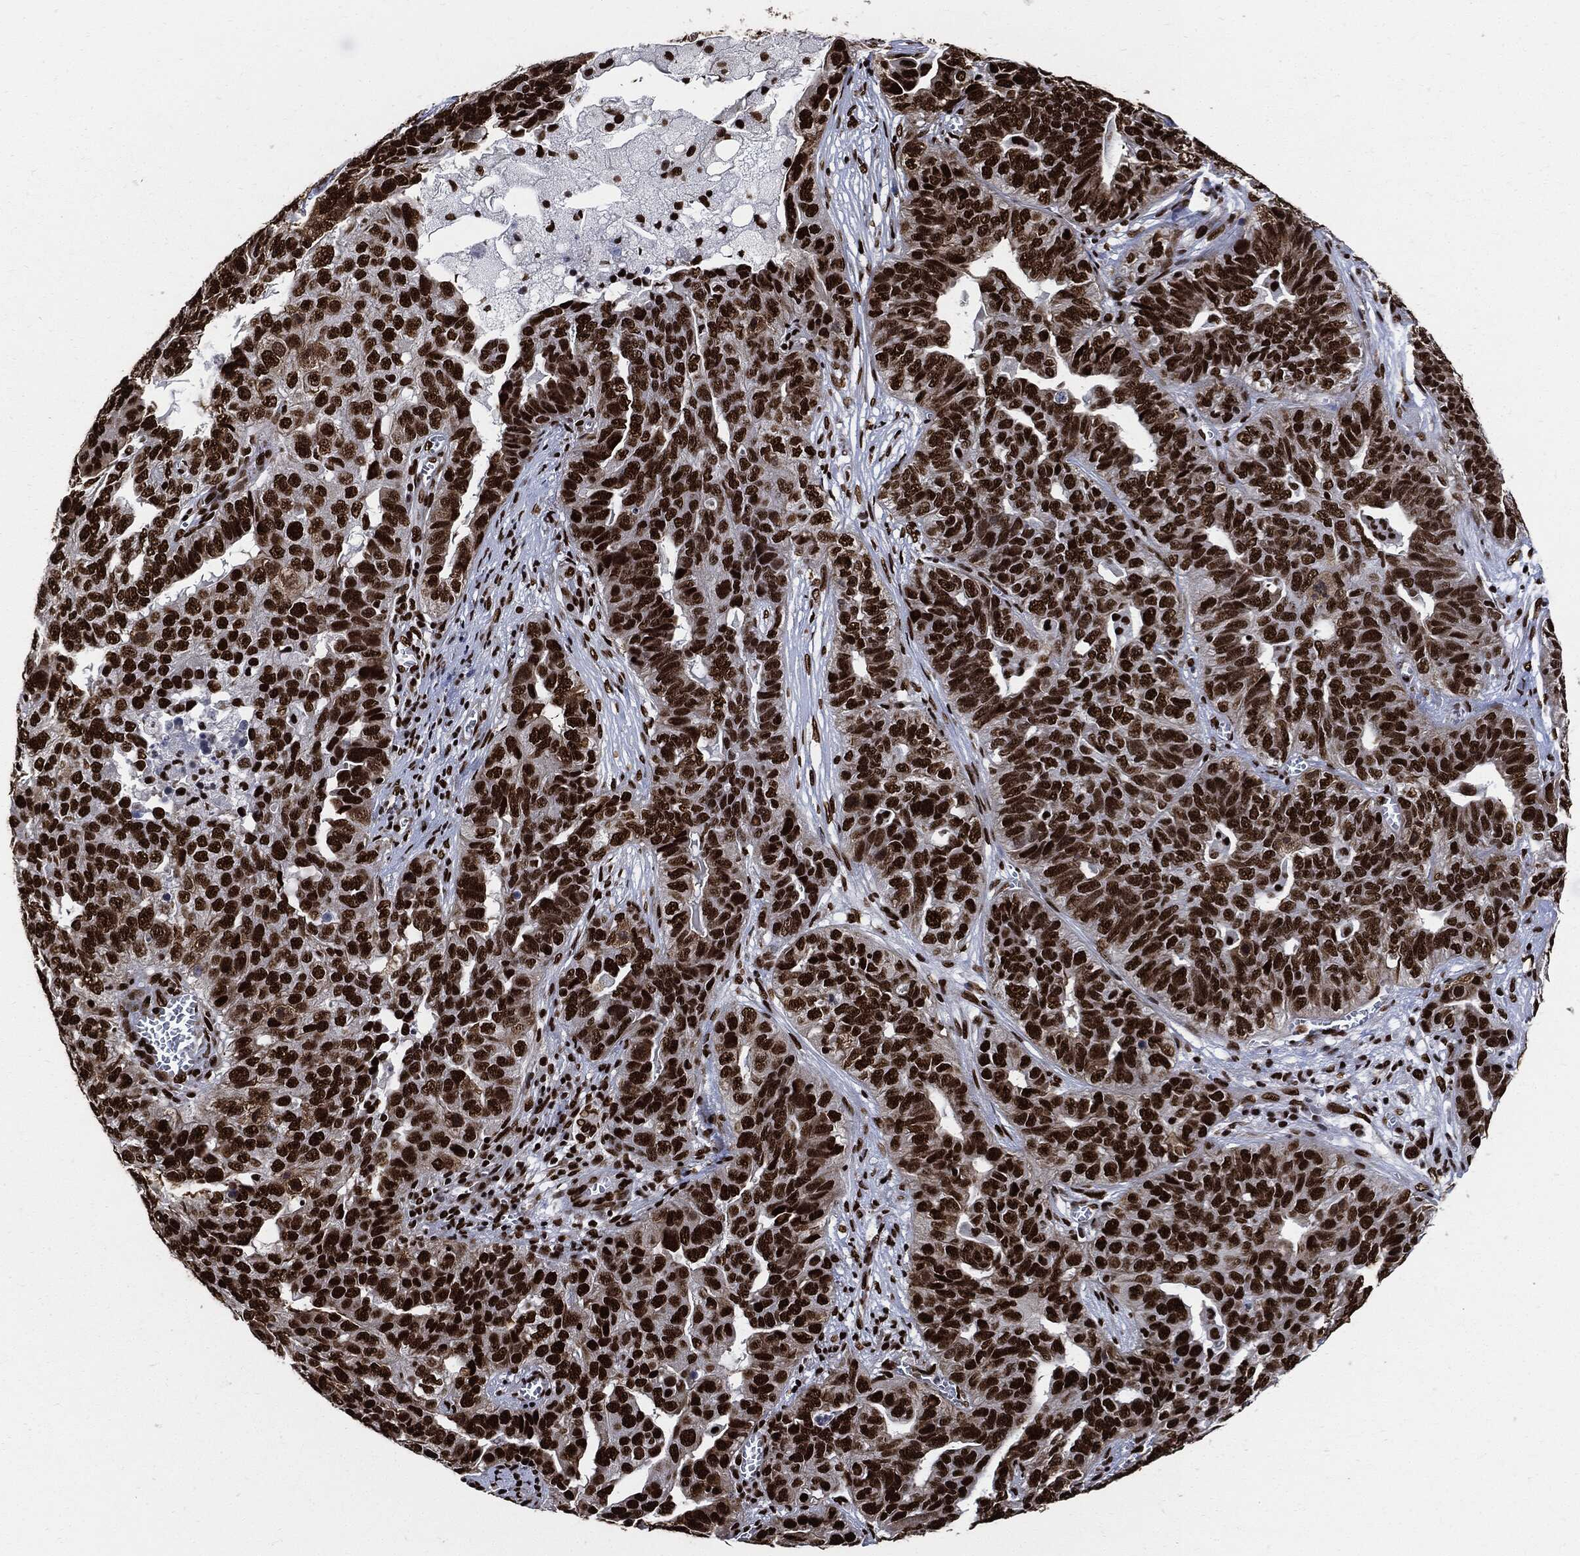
{"staining": {"intensity": "strong", "quantity": ">75%", "location": "nuclear"}, "tissue": "ovarian cancer", "cell_type": "Tumor cells", "image_type": "cancer", "snomed": [{"axis": "morphology", "description": "Carcinoma, endometroid"}, {"axis": "topography", "description": "Soft tissue"}, {"axis": "topography", "description": "Ovary"}], "caption": "Protein staining demonstrates strong nuclear positivity in approximately >75% of tumor cells in ovarian endometroid carcinoma.", "gene": "RECQL", "patient": {"sex": "female", "age": 52}}